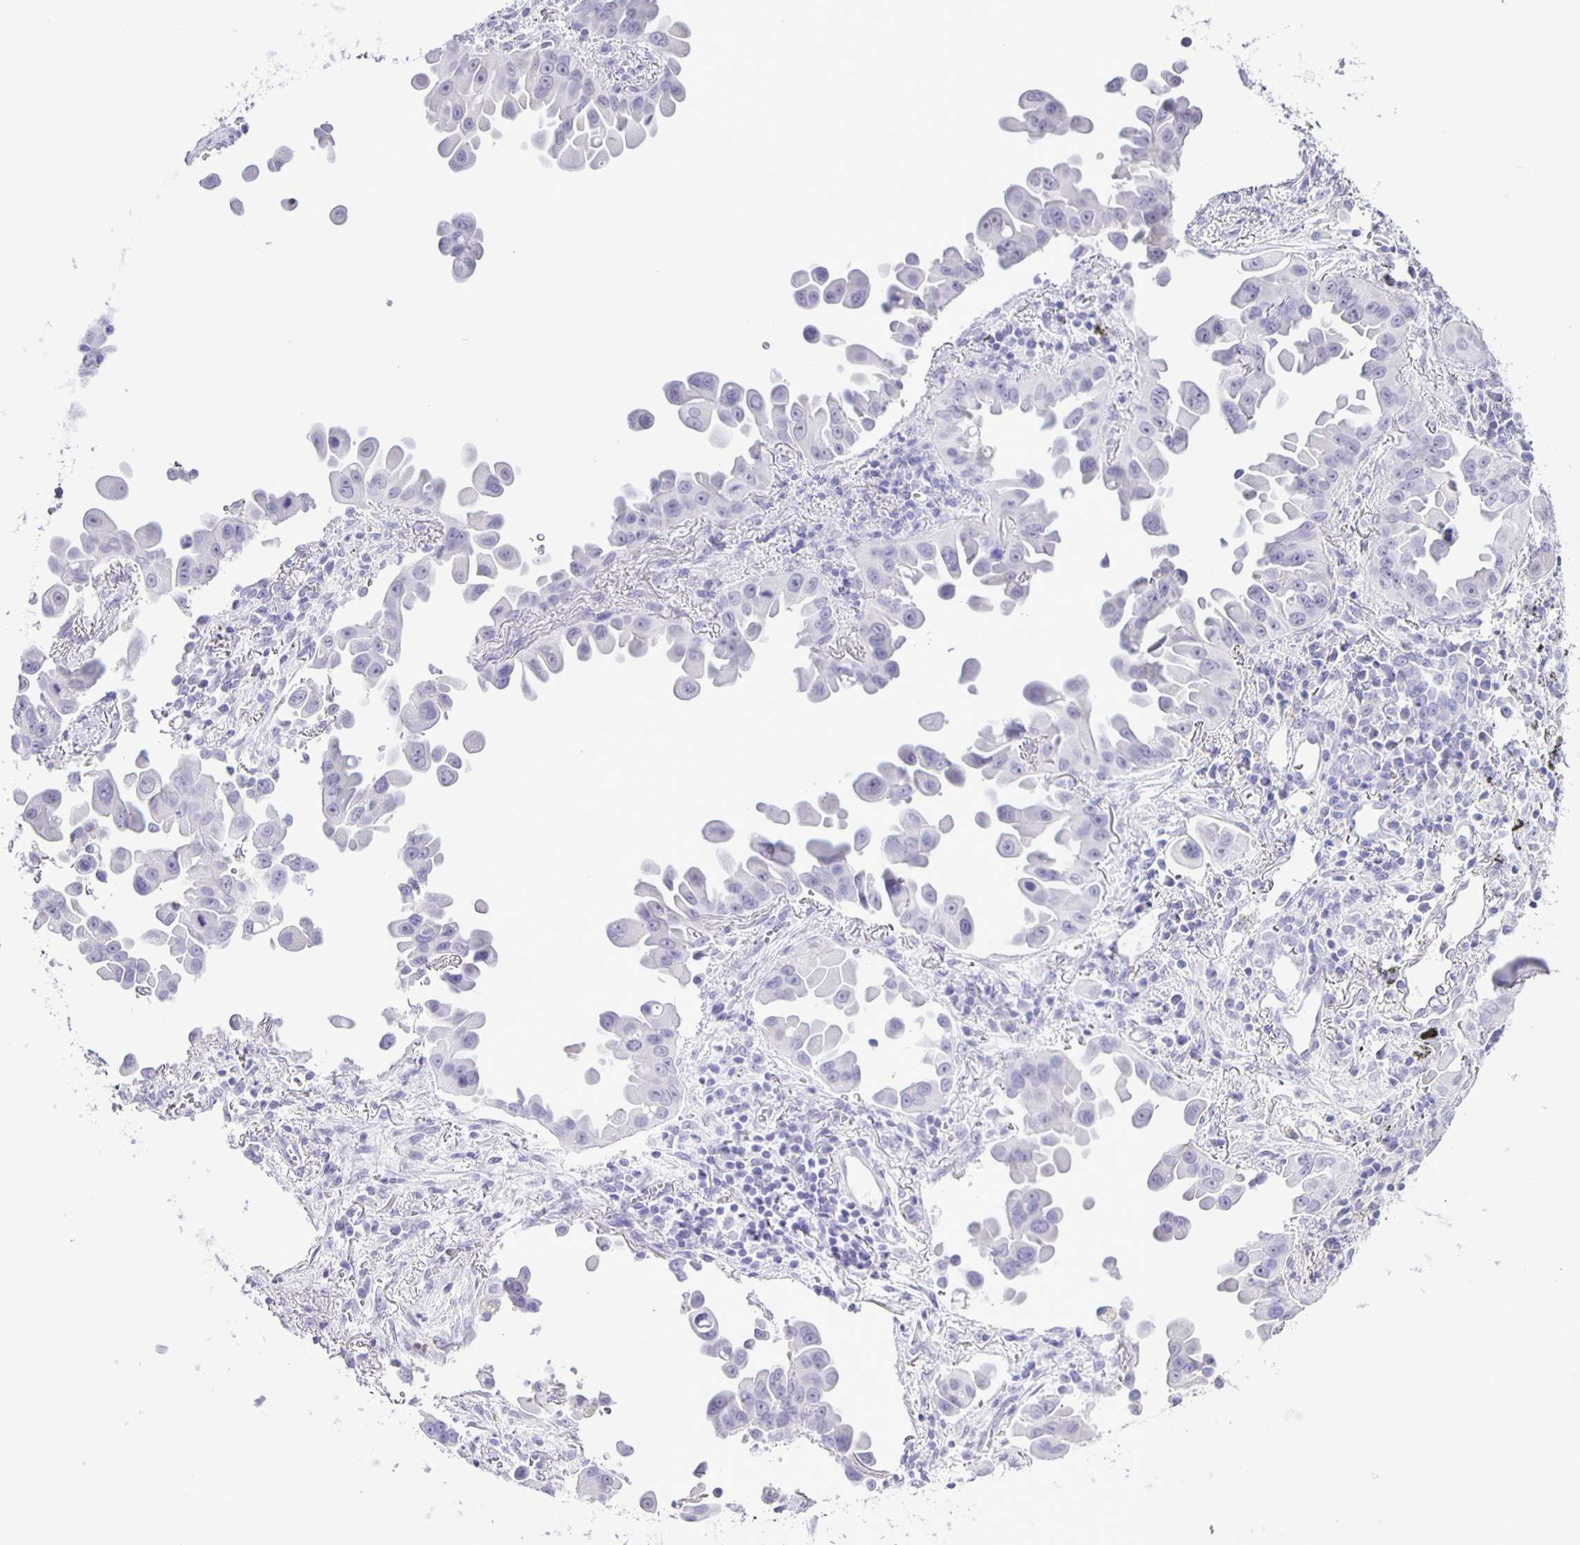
{"staining": {"intensity": "negative", "quantity": "none", "location": "none"}, "tissue": "lung cancer", "cell_type": "Tumor cells", "image_type": "cancer", "snomed": [{"axis": "morphology", "description": "Adenocarcinoma, NOS"}, {"axis": "topography", "description": "Lung"}], "caption": "A high-resolution image shows immunohistochemistry staining of lung adenocarcinoma, which shows no significant staining in tumor cells. (Immunohistochemistry, brightfield microscopy, high magnification).", "gene": "EZHIP", "patient": {"sex": "male", "age": 68}}